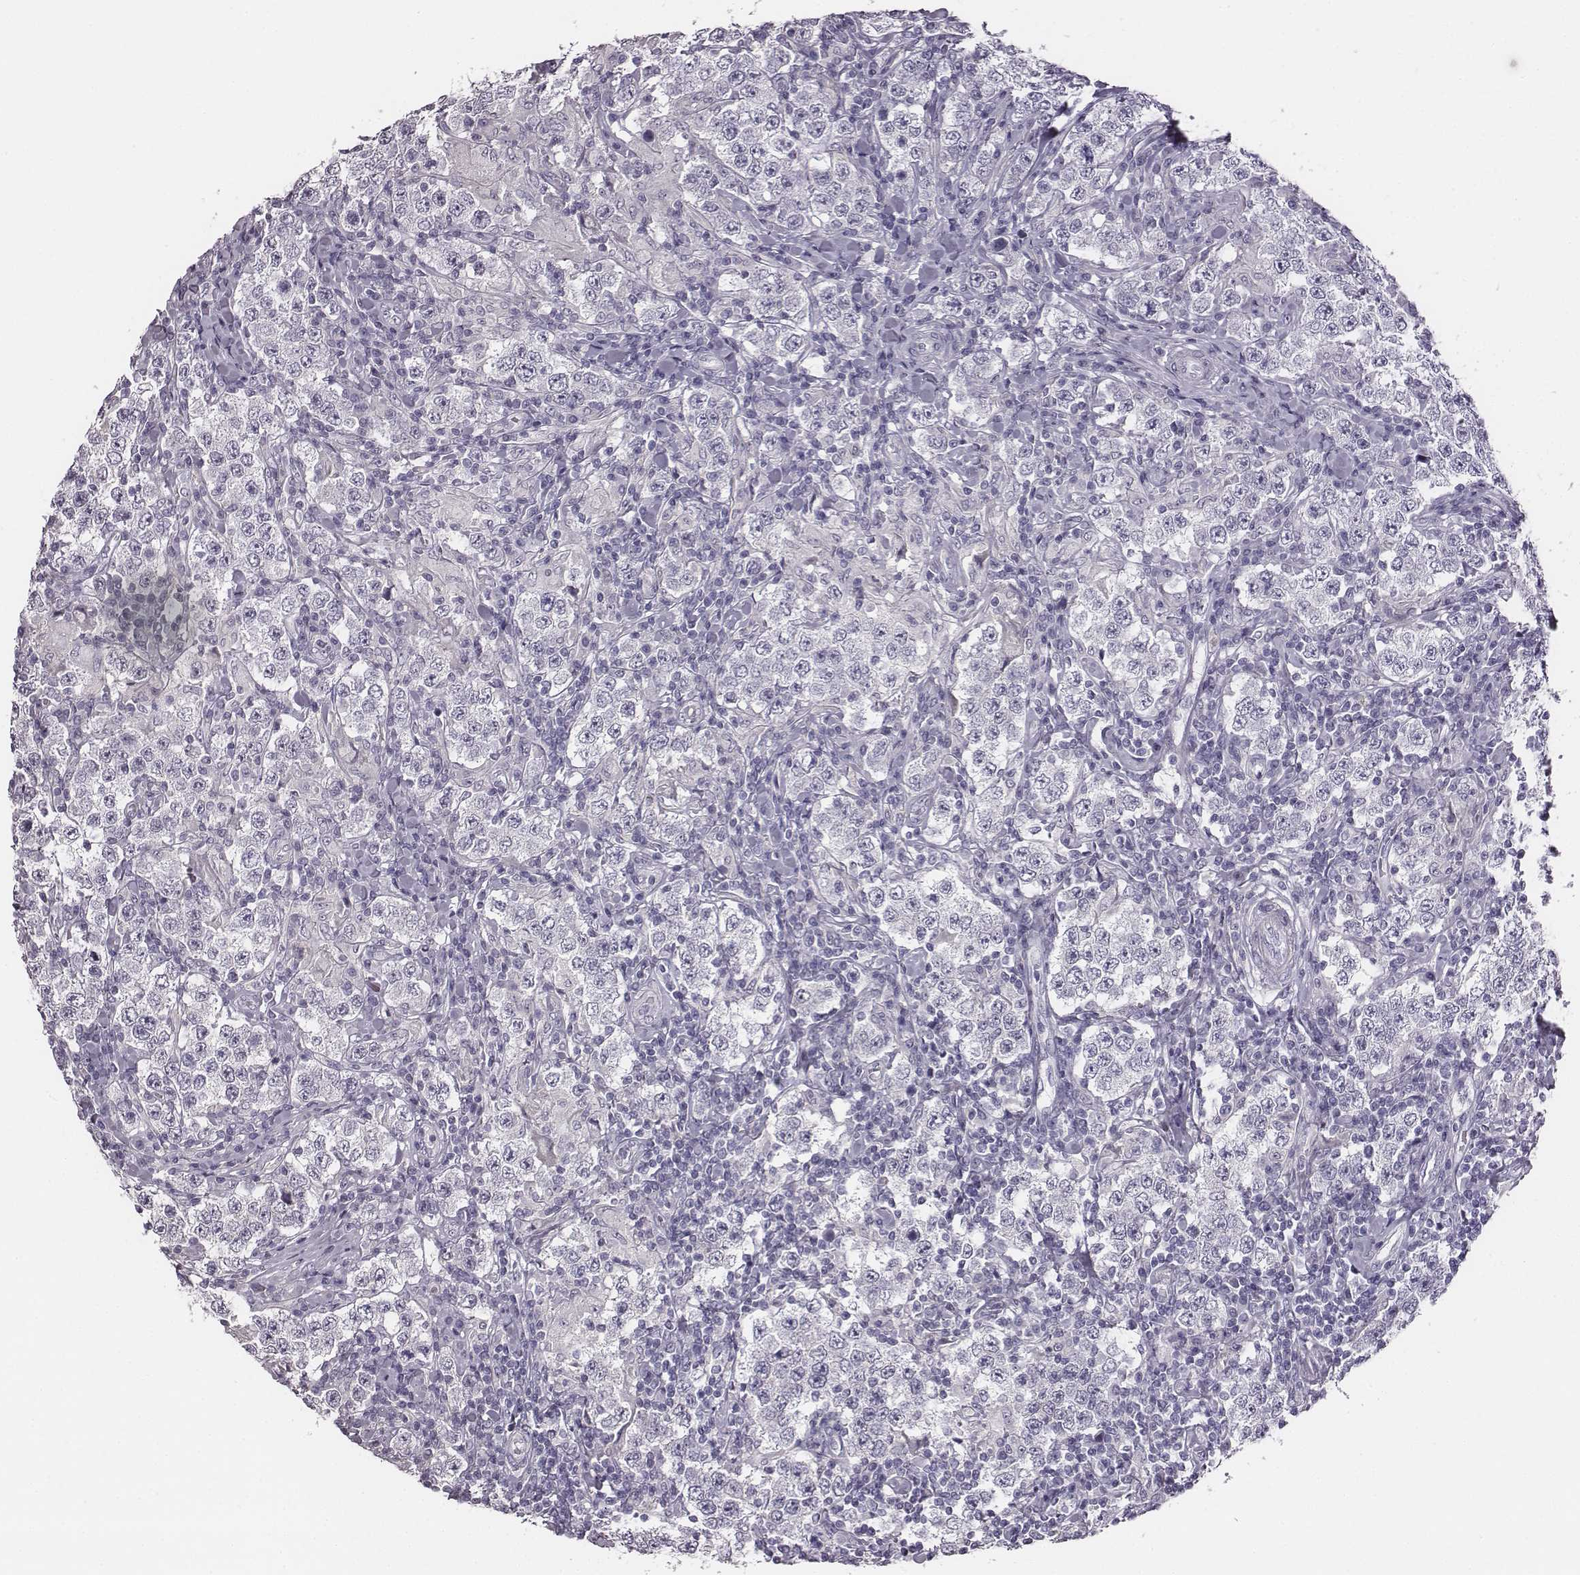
{"staining": {"intensity": "negative", "quantity": "none", "location": "none"}, "tissue": "testis cancer", "cell_type": "Tumor cells", "image_type": "cancer", "snomed": [{"axis": "morphology", "description": "Seminoma, NOS"}, {"axis": "morphology", "description": "Carcinoma, Embryonal, NOS"}, {"axis": "topography", "description": "Testis"}], "caption": "Tumor cells show no significant protein positivity in testis cancer (seminoma). (Immunohistochemistry, brightfield microscopy, high magnification).", "gene": "ADAM7", "patient": {"sex": "male", "age": 41}}